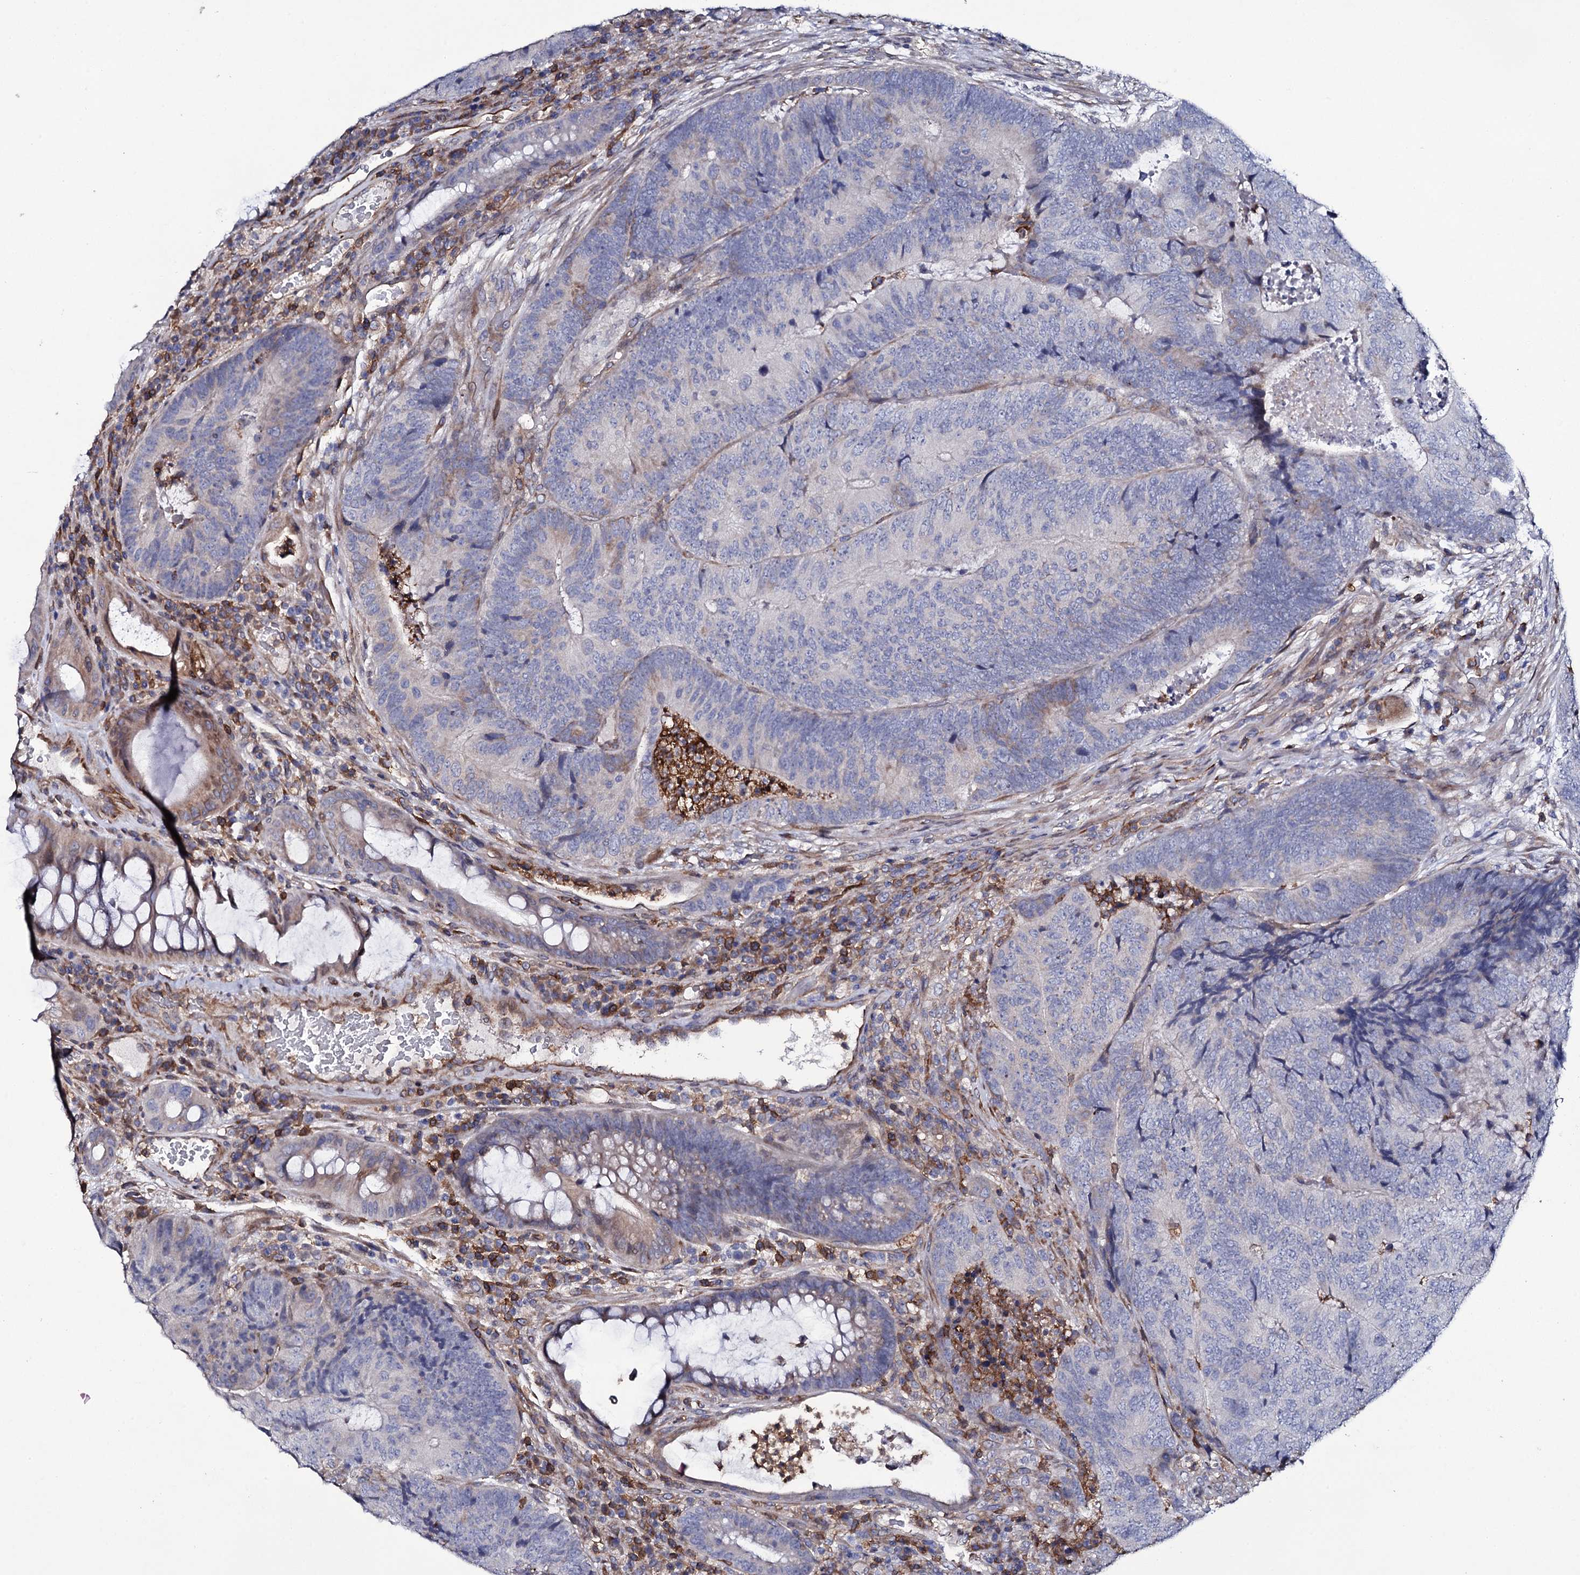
{"staining": {"intensity": "negative", "quantity": "none", "location": "none"}, "tissue": "colorectal cancer", "cell_type": "Tumor cells", "image_type": "cancer", "snomed": [{"axis": "morphology", "description": "Adenocarcinoma, NOS"}, {"axis": "topography", "description": "Colon"}], "caption": "The IHC micrograph has no significant staining in tumor cells of colorectal adenocarcinoma tissue.", "gene": "TTC23", "patient": {"sex": "female", "age": 67}}